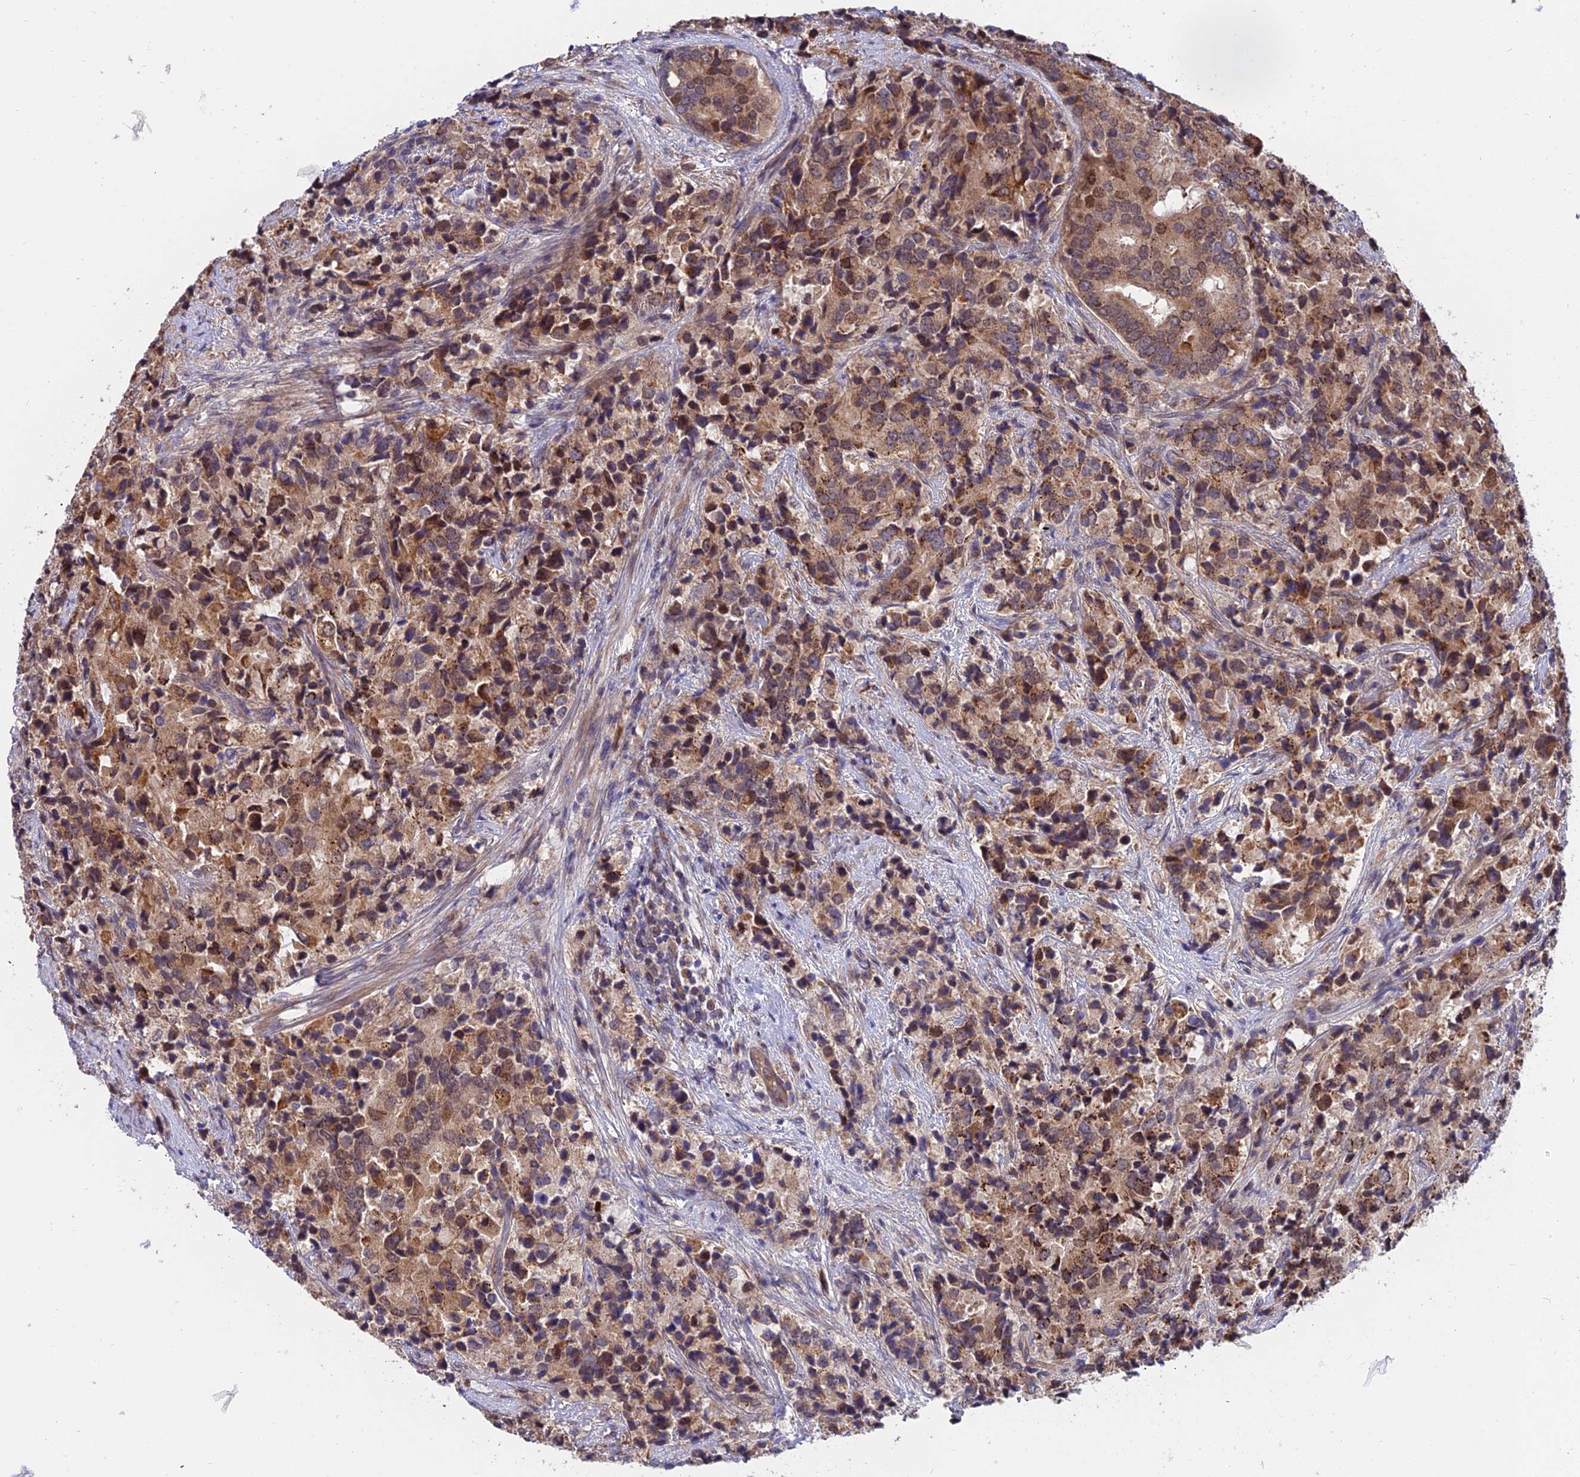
{"staining": {"intensity": "moderate", "quantity": ">75%", "location": "cytoplasmic/membranous,nuclear"}, "tissue": "prostate cancer", "cell_type": "Tumor cells", "image_type": "cancer", "snomed": [{"axis": "morphology", "description": "Adenocarcinoma, High grade"}, {"axis": "topography", "description": "Prostate"}], "caption": "IHC histopathology image of prostate cancer (adenocarcinoma (high-grade)) stained for a protein (brown), which demonstrates medium levels of moderate cytoplasmic/membranous and nuclear staining in approximately >75% of tumor cells.", "gene": "CDC37L1", "patient": {"sex": "male", "age": 62}}